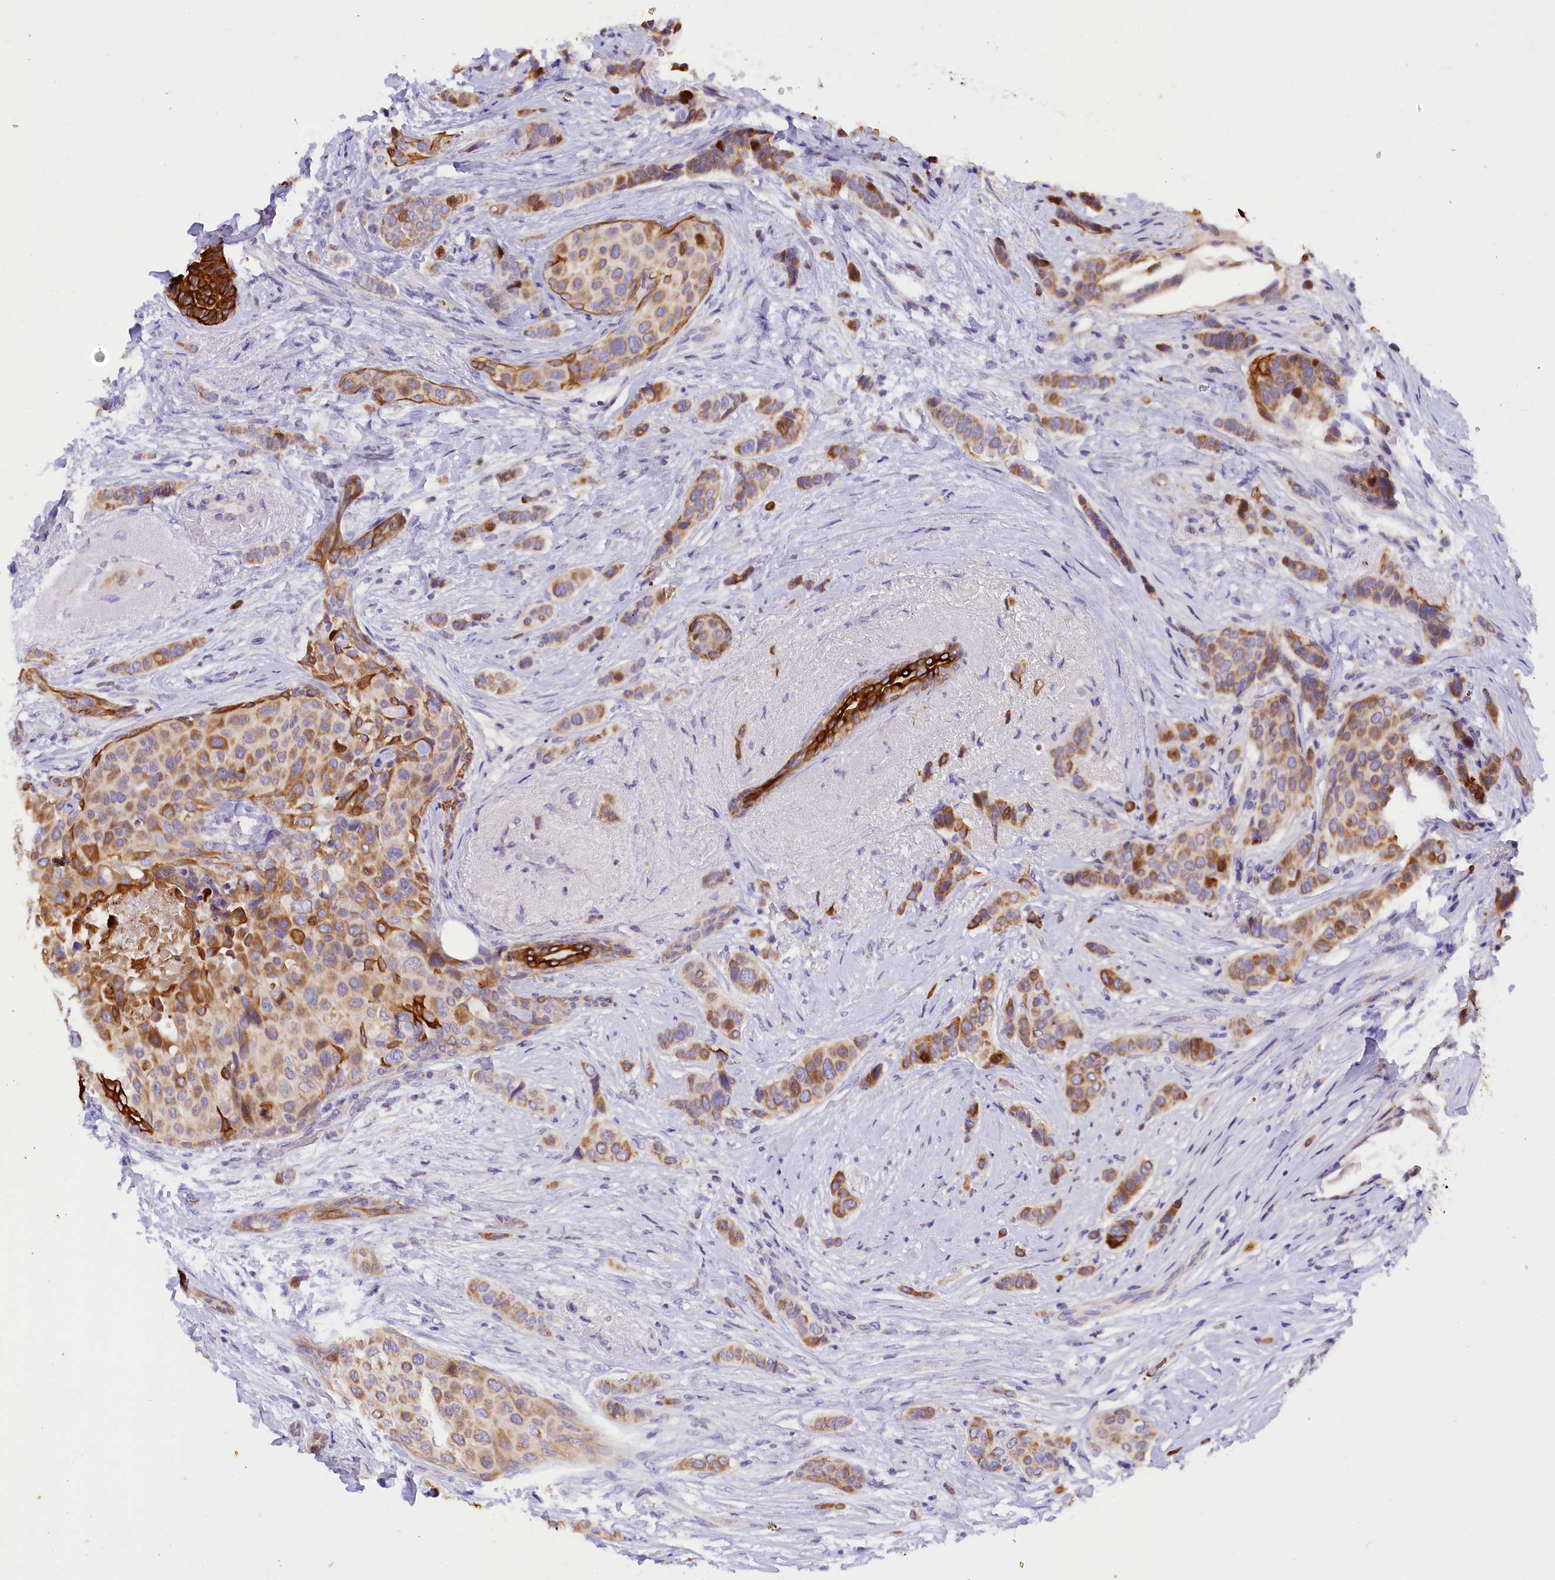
{"staining": {"intensity": "strong", "quantity": "<25%", "location": "cytoplasmic/membranous"}, "tissue": "breast cancer", "cell_type": "Tumor cells", "image_type": "cancer", "snomed": [{"axis": "morphology", "description": "Lobular carcinoma"}, {"axis": "topography", "description": "Breast"}], "caption": "IHC staining of breast lobular carcinoma, which demonstrates medium levels of strong cytoplasmic/membranous positivity in about <25% of tumor cells indicating strong cytoplasmic/membranous protein expression. The staining was performed using DAB (brown) for protein detection and nuclei were counterstained in hematoxylin (blue).", "gene": "PKIA", "patient": {"sex": "female", "age": 51}}